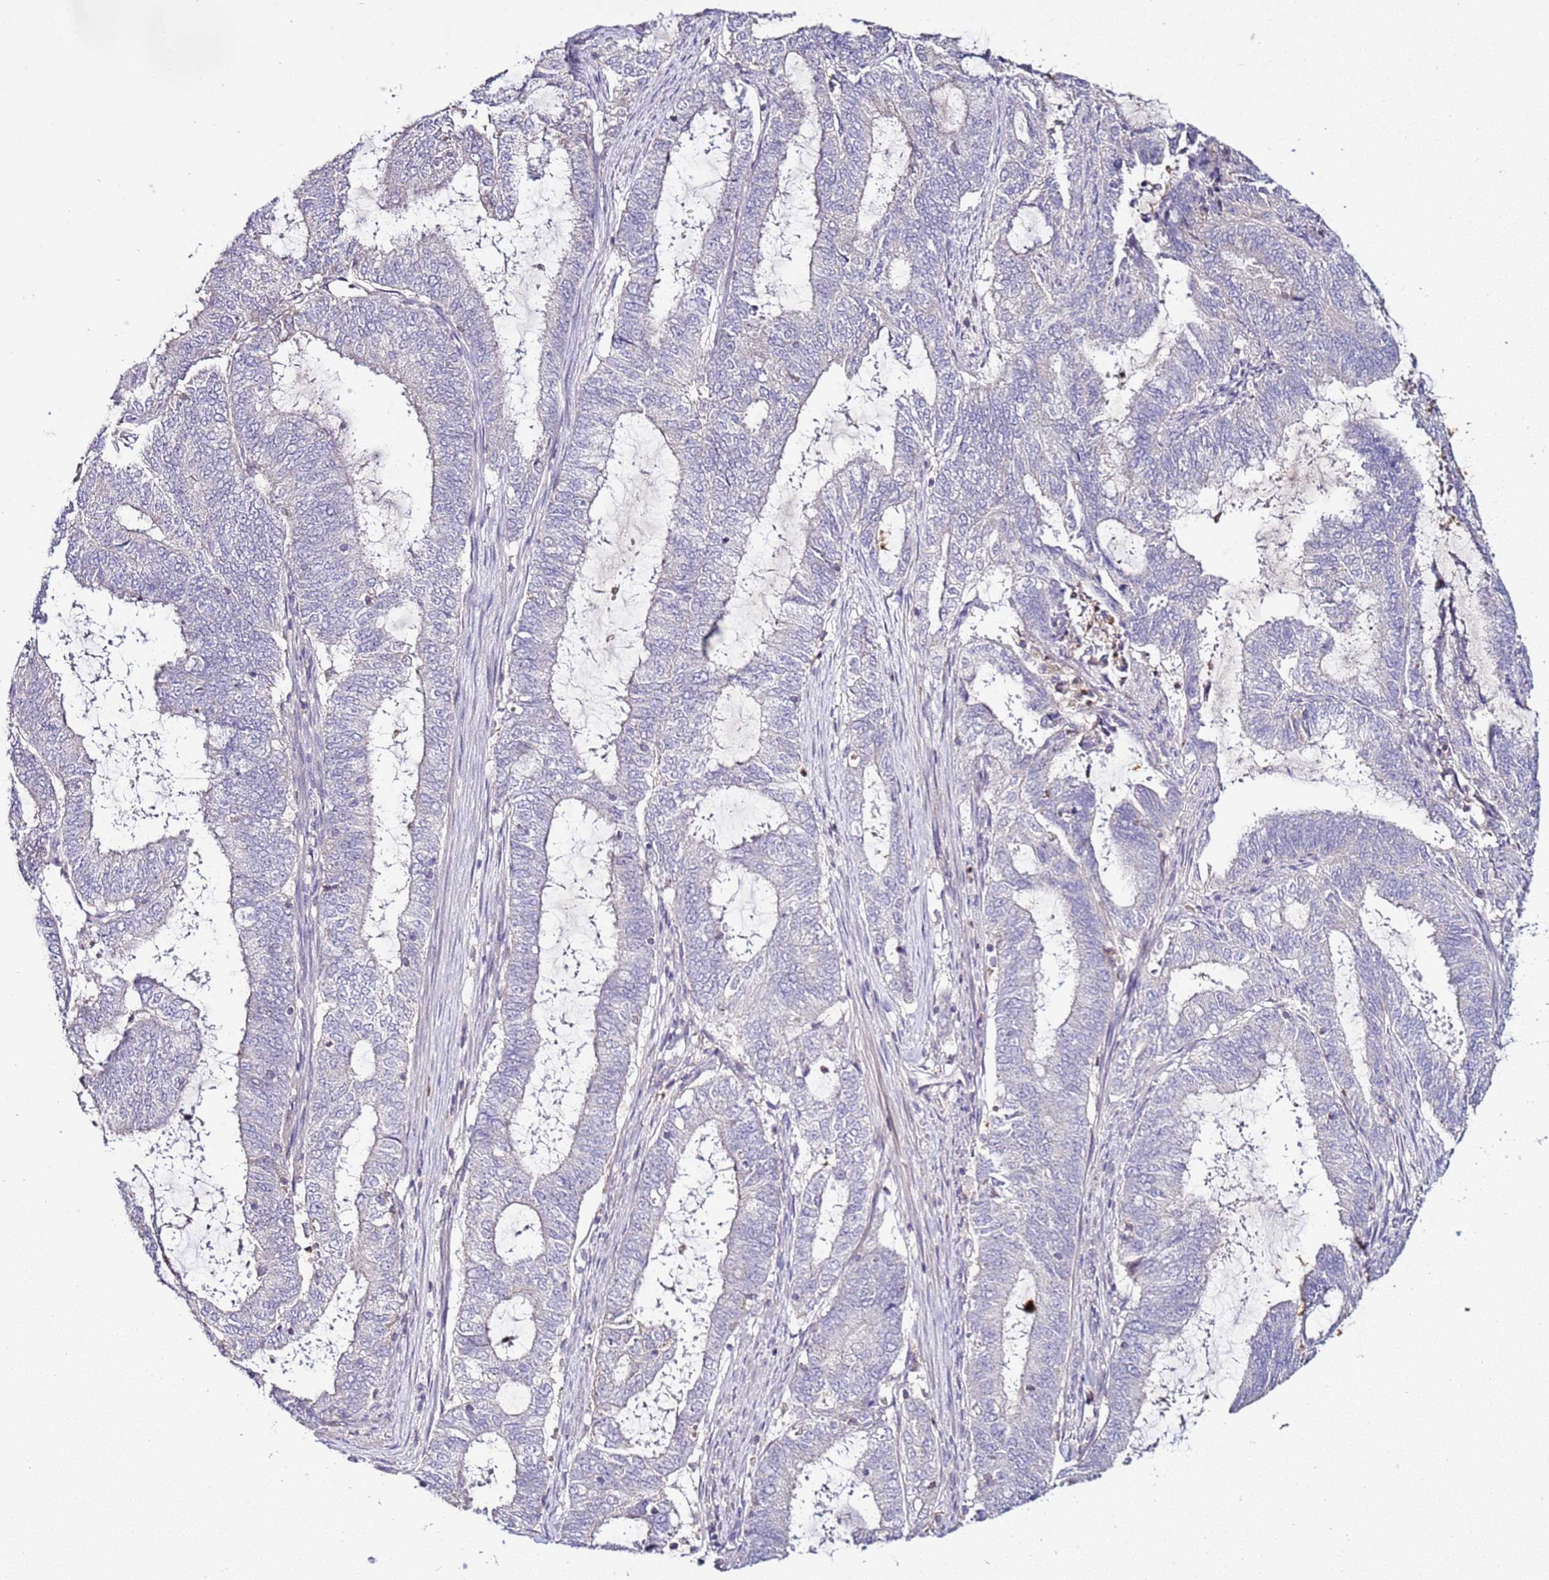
{"staining": {"intensity": "negative", "quantity": "none", "location": "none"}, "tissue": "endometrial cancer", "cell_type": "Tumor cells", "image_type": "cancer", "snomed": [{"axis": "morphology", "description": "Adenocarcinoma, NOS"}, {"axis": "topography", "description": "Endometrium"}], "caption": "The micrograph shows no significant positivity in tumor cells of endometrial cancer (adenocarcinoma).", "gene": "IL2RG", "patient": {"sex": "female", "age": 51}}